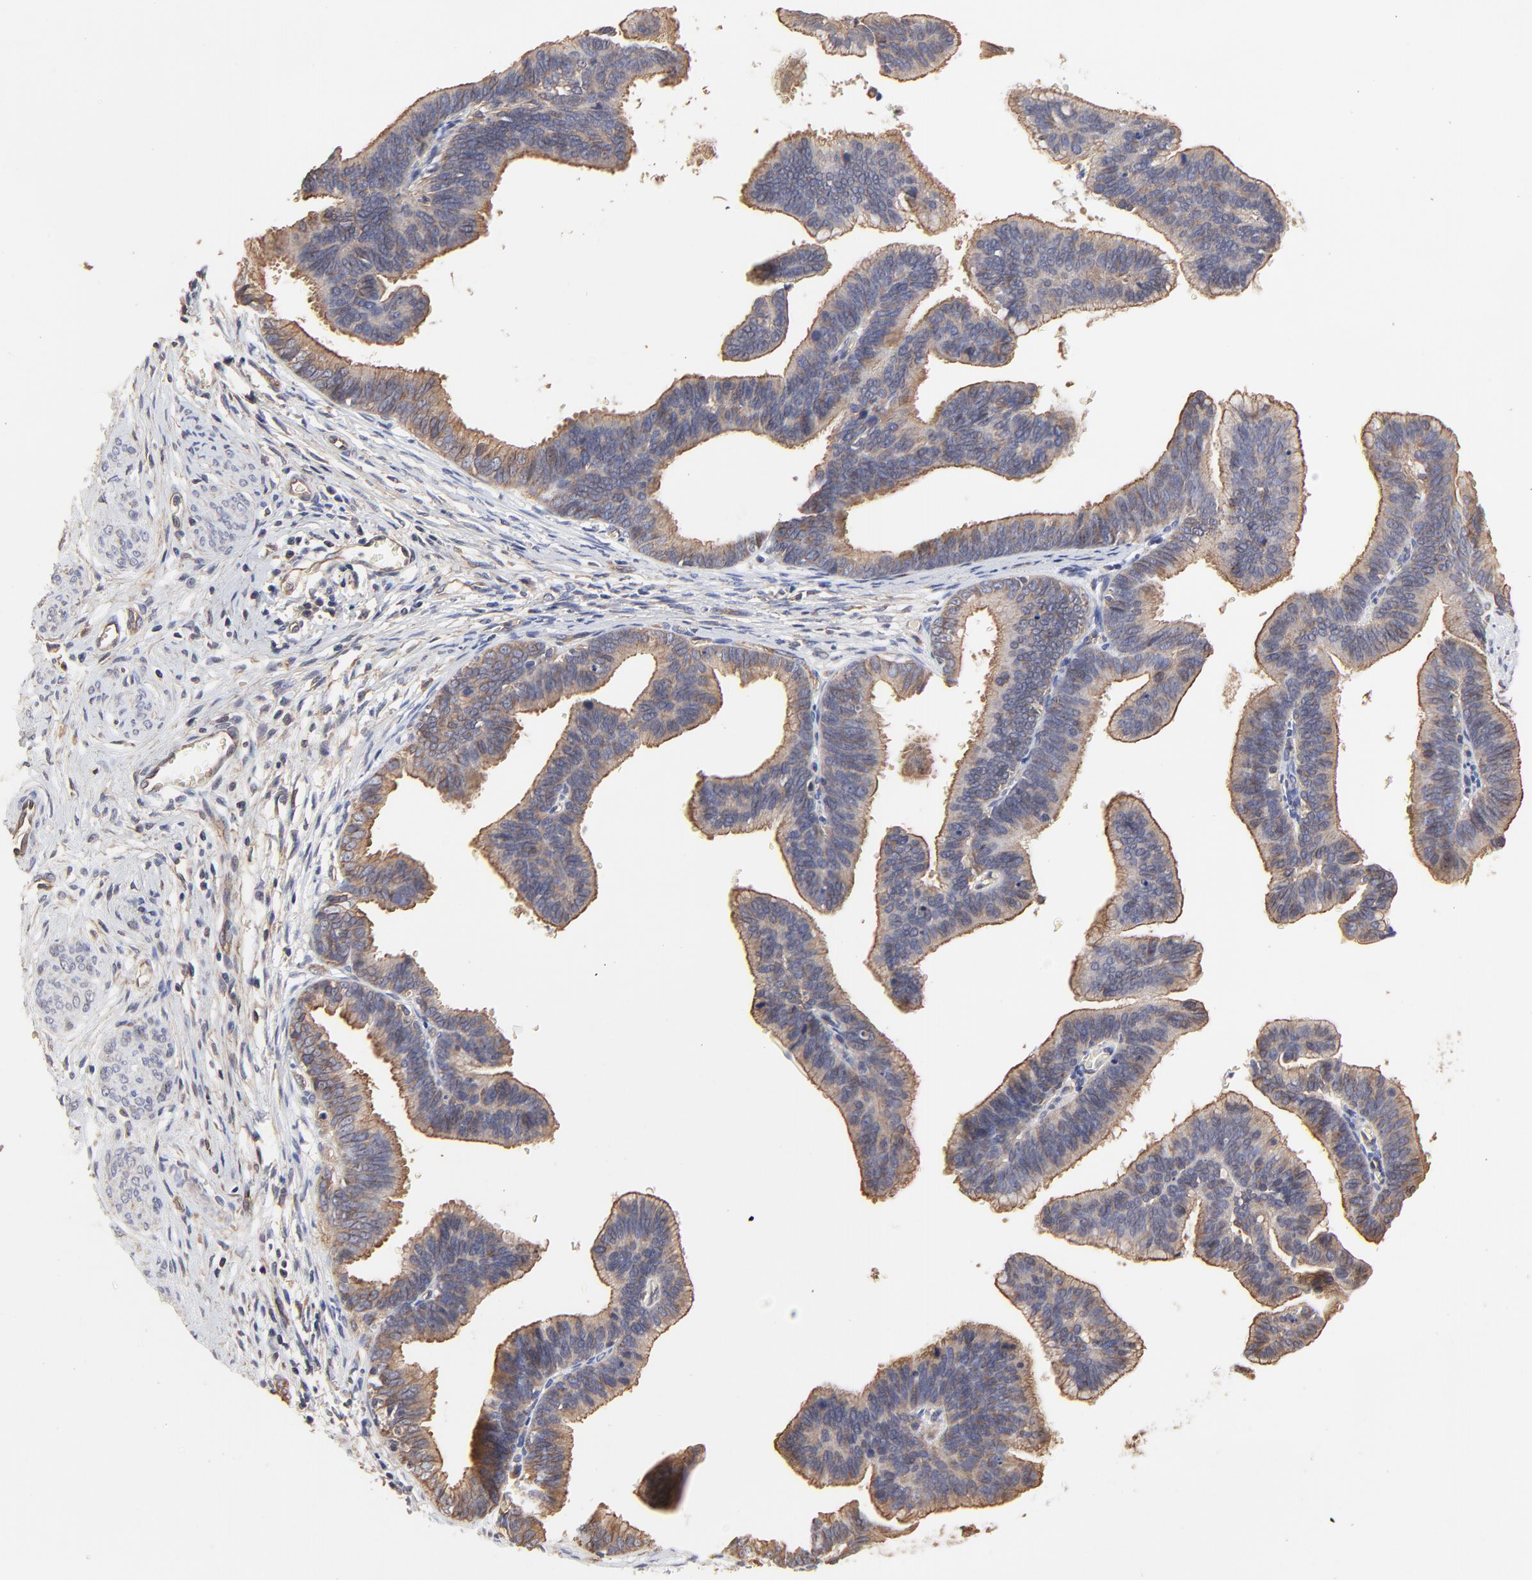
{"staining": {"intensity": "moderate", "quantity": ">75%", "location": "cytoplasmic/membranous"}, "tissue": "cervical cancer", "cell_type": "Tumor cells", "image_type": "cancer", "snomed": [{"axis": "morphology", "description": "Adenocarcinoma, NOS"}, {"axis": "topography", "description": "Cervix"}], "caption": "Cervical cancer (adenocarcinoma) stained with a protein marker shows moderate staining in tumor cells.", "gene": "ARMT1", "patient": {"sex": "female", "age": 47}}